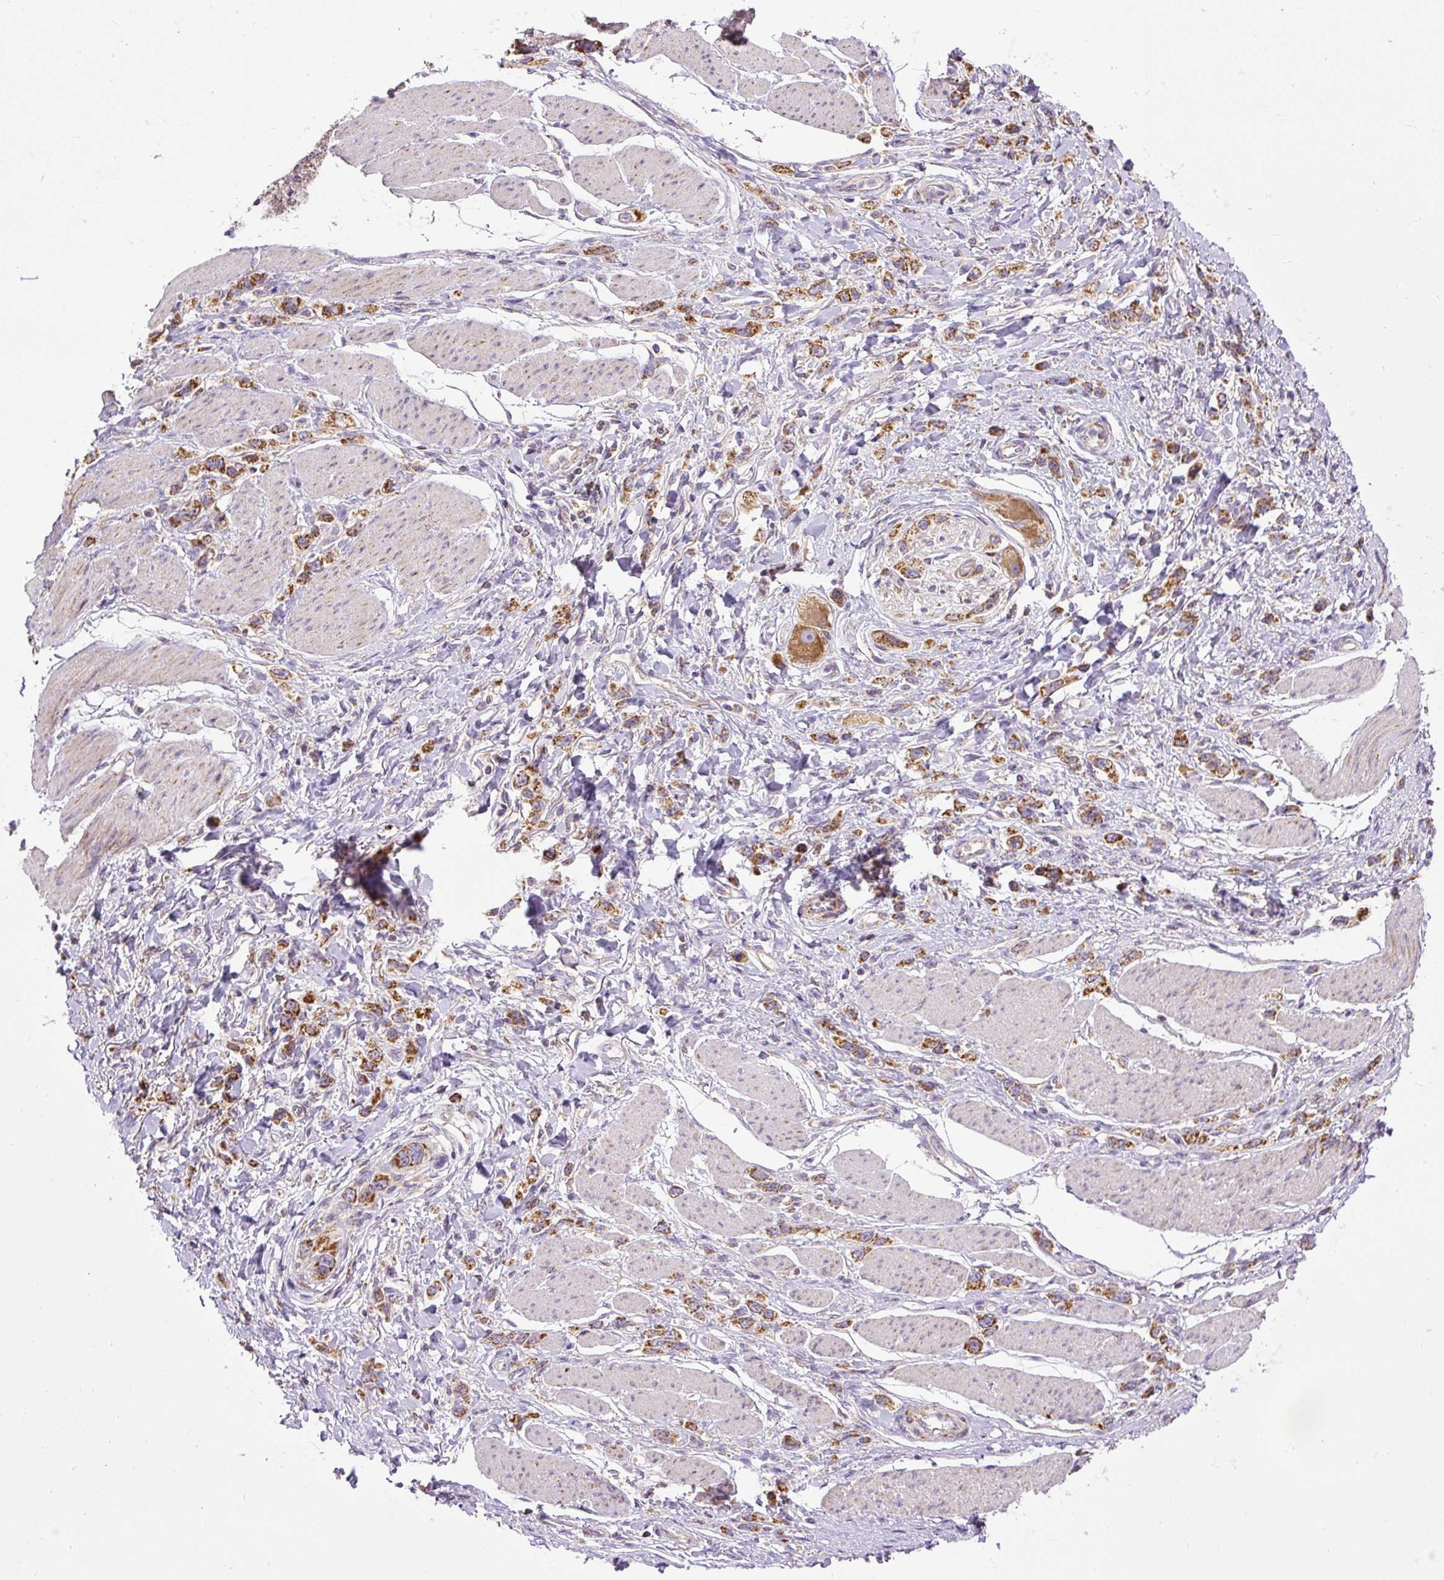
{"staining": {"intensity": "moderate", "quantity": ">75%", "location": "cytoplasmic/membranous"}, "tissue": "stomach cancer", "cell_type": "Tumor cells", "image_type": "cancer", "snomed": [{"axis": "morphology", "description": "Adenocarcinoma, NOS"}, {"axis": "topography", "description": "Stomach"}], "caption": "A brown stain labels moderate cytoplasmic/membranous staining of a protein in stomach cancer (adenocarcinoma) tumor cells.", "gene": "TM2D3", "patient": {"sex": "female", "age": 65}}